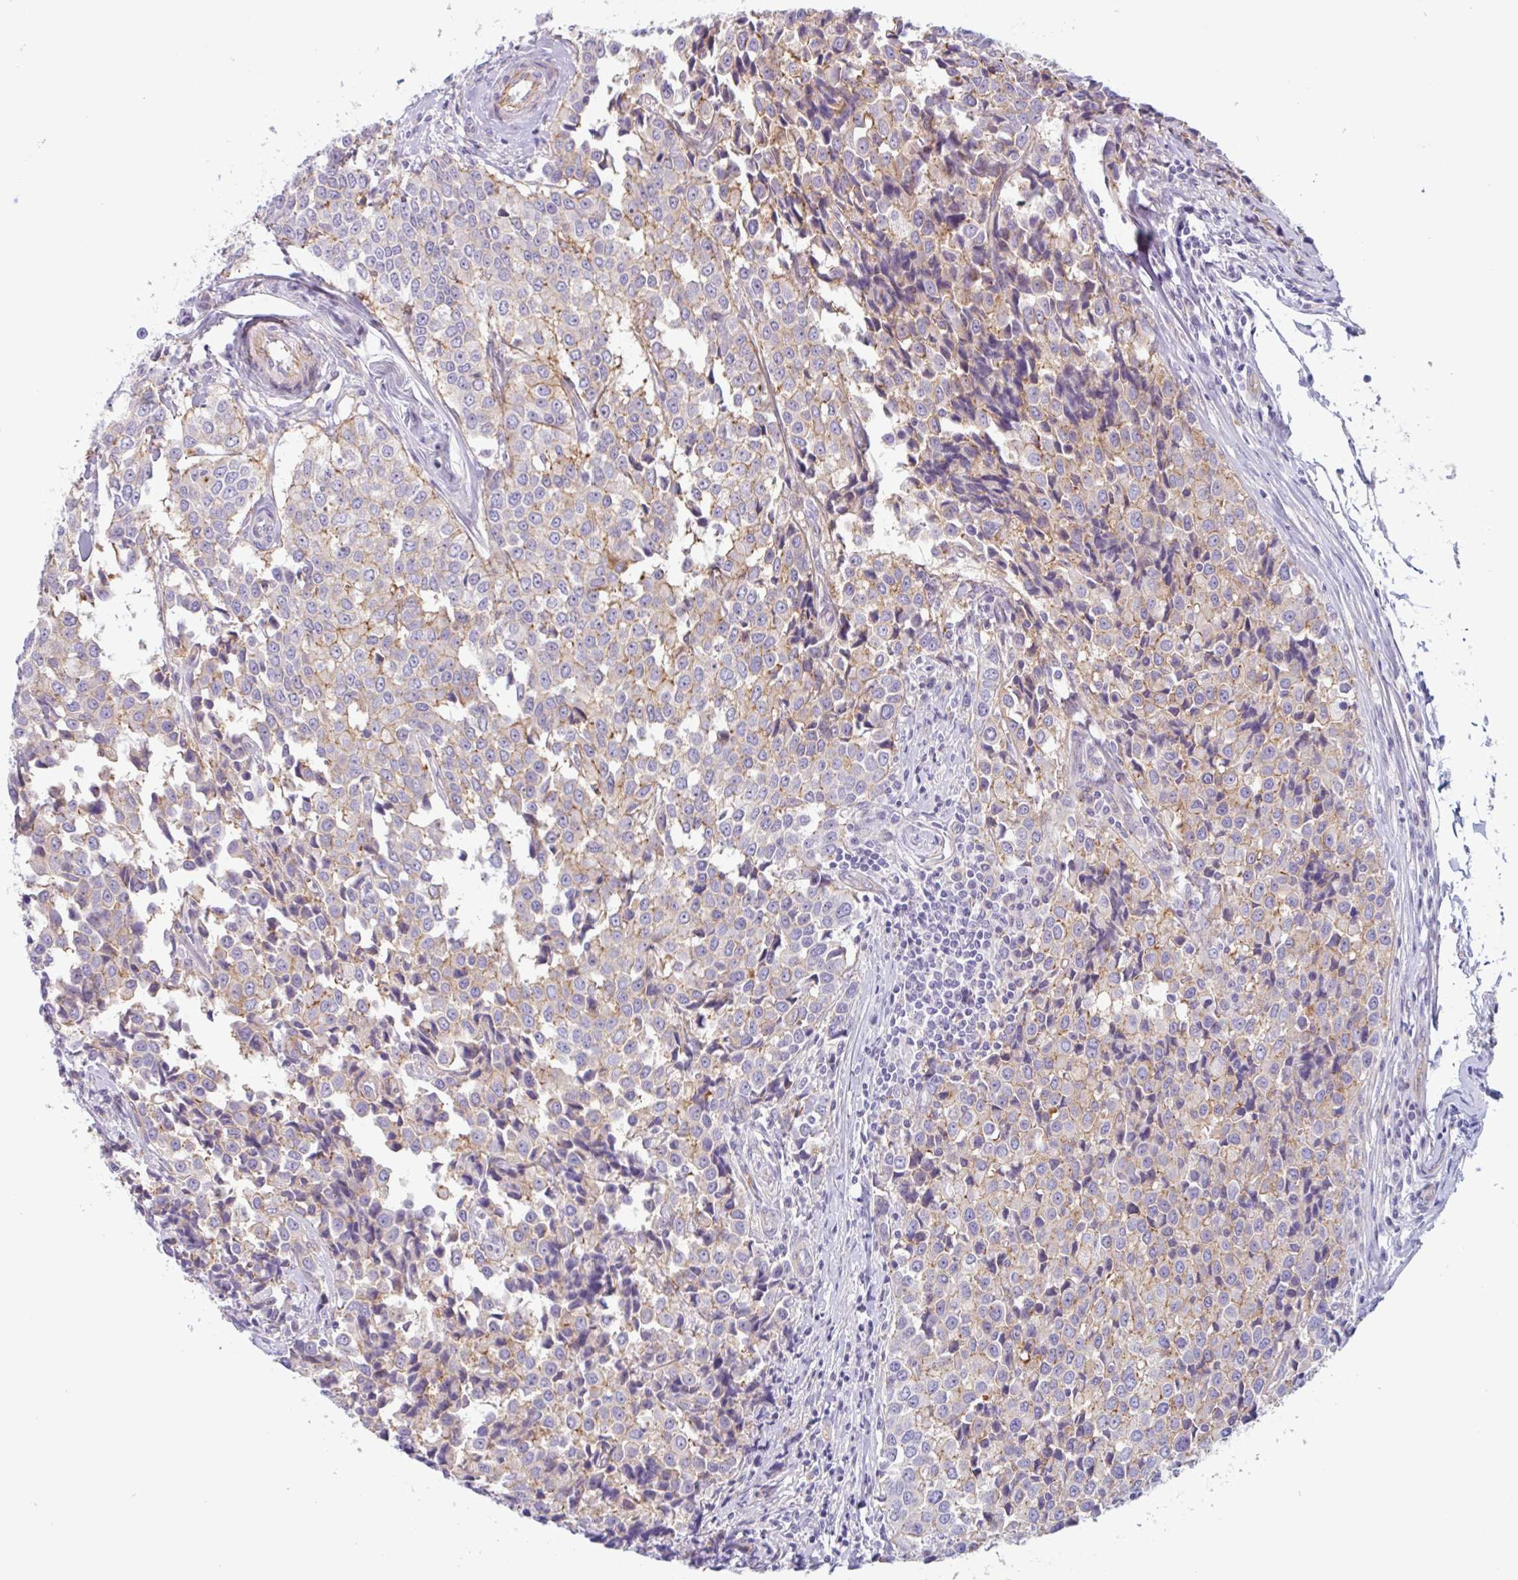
{"staining": {"intensity": "weak", "quantity": "25%-75%", "location": "cytoplasmic/membranous"}, "tissue": "breast cancer", "cell_type": "Tumor cells", "image_type": "cancer", "snomed": [{"axis": "morphology", "description": "Duct carcinoma"}, {"axis": "topography", "description": "Breast"}], "caption": "Breast cancer (infiltrating ductal carcinoma) stained for a protein (brown) exhibits weak cytoplasmic/membranous positive staining in about 25%-75% of tumor cells.", "gene": "MYH10", "patient": {"sex": "female", "age": 80}}